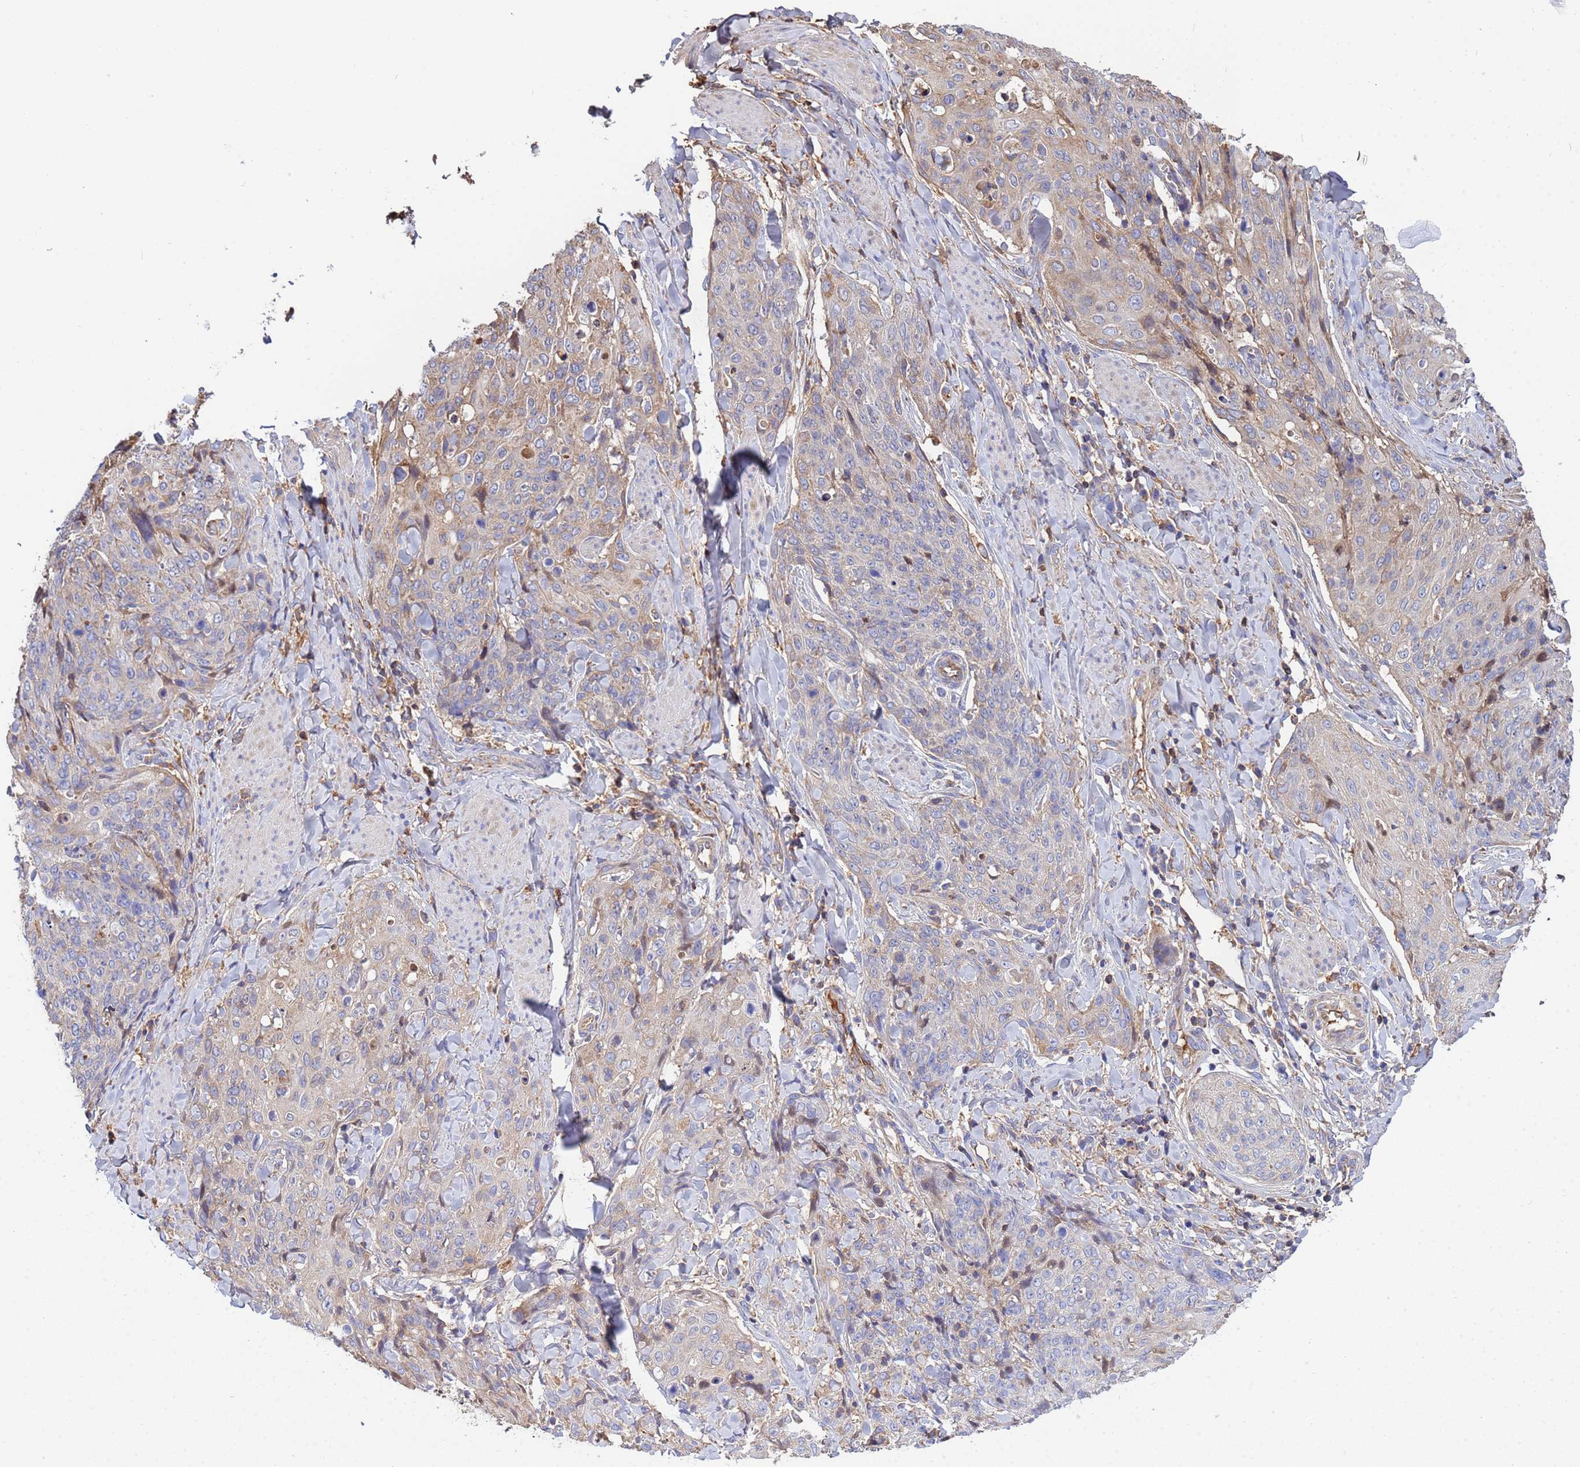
{"staining": {"intensity": "weak", "quantity": "<25%", "location": "cytoplasmic/membranous"}, "tissue": "skin cancer", "cell_type": "Tumor cells", "image_type": "cancer", "snomed": [{"axis": "morphology", "description": "Squamous cell carcinoma, NOS"}, {"axis": "topography", "description": "Skin"}, {"axis": "topography", "description": "Vulva"}], "caption": "IHC of human skin cancer (squamous cell carcinoma) demonstrates no positivity in tumor cells.", "gene": "GLUD1", "patient": {"sex": "female", "age": 85}}